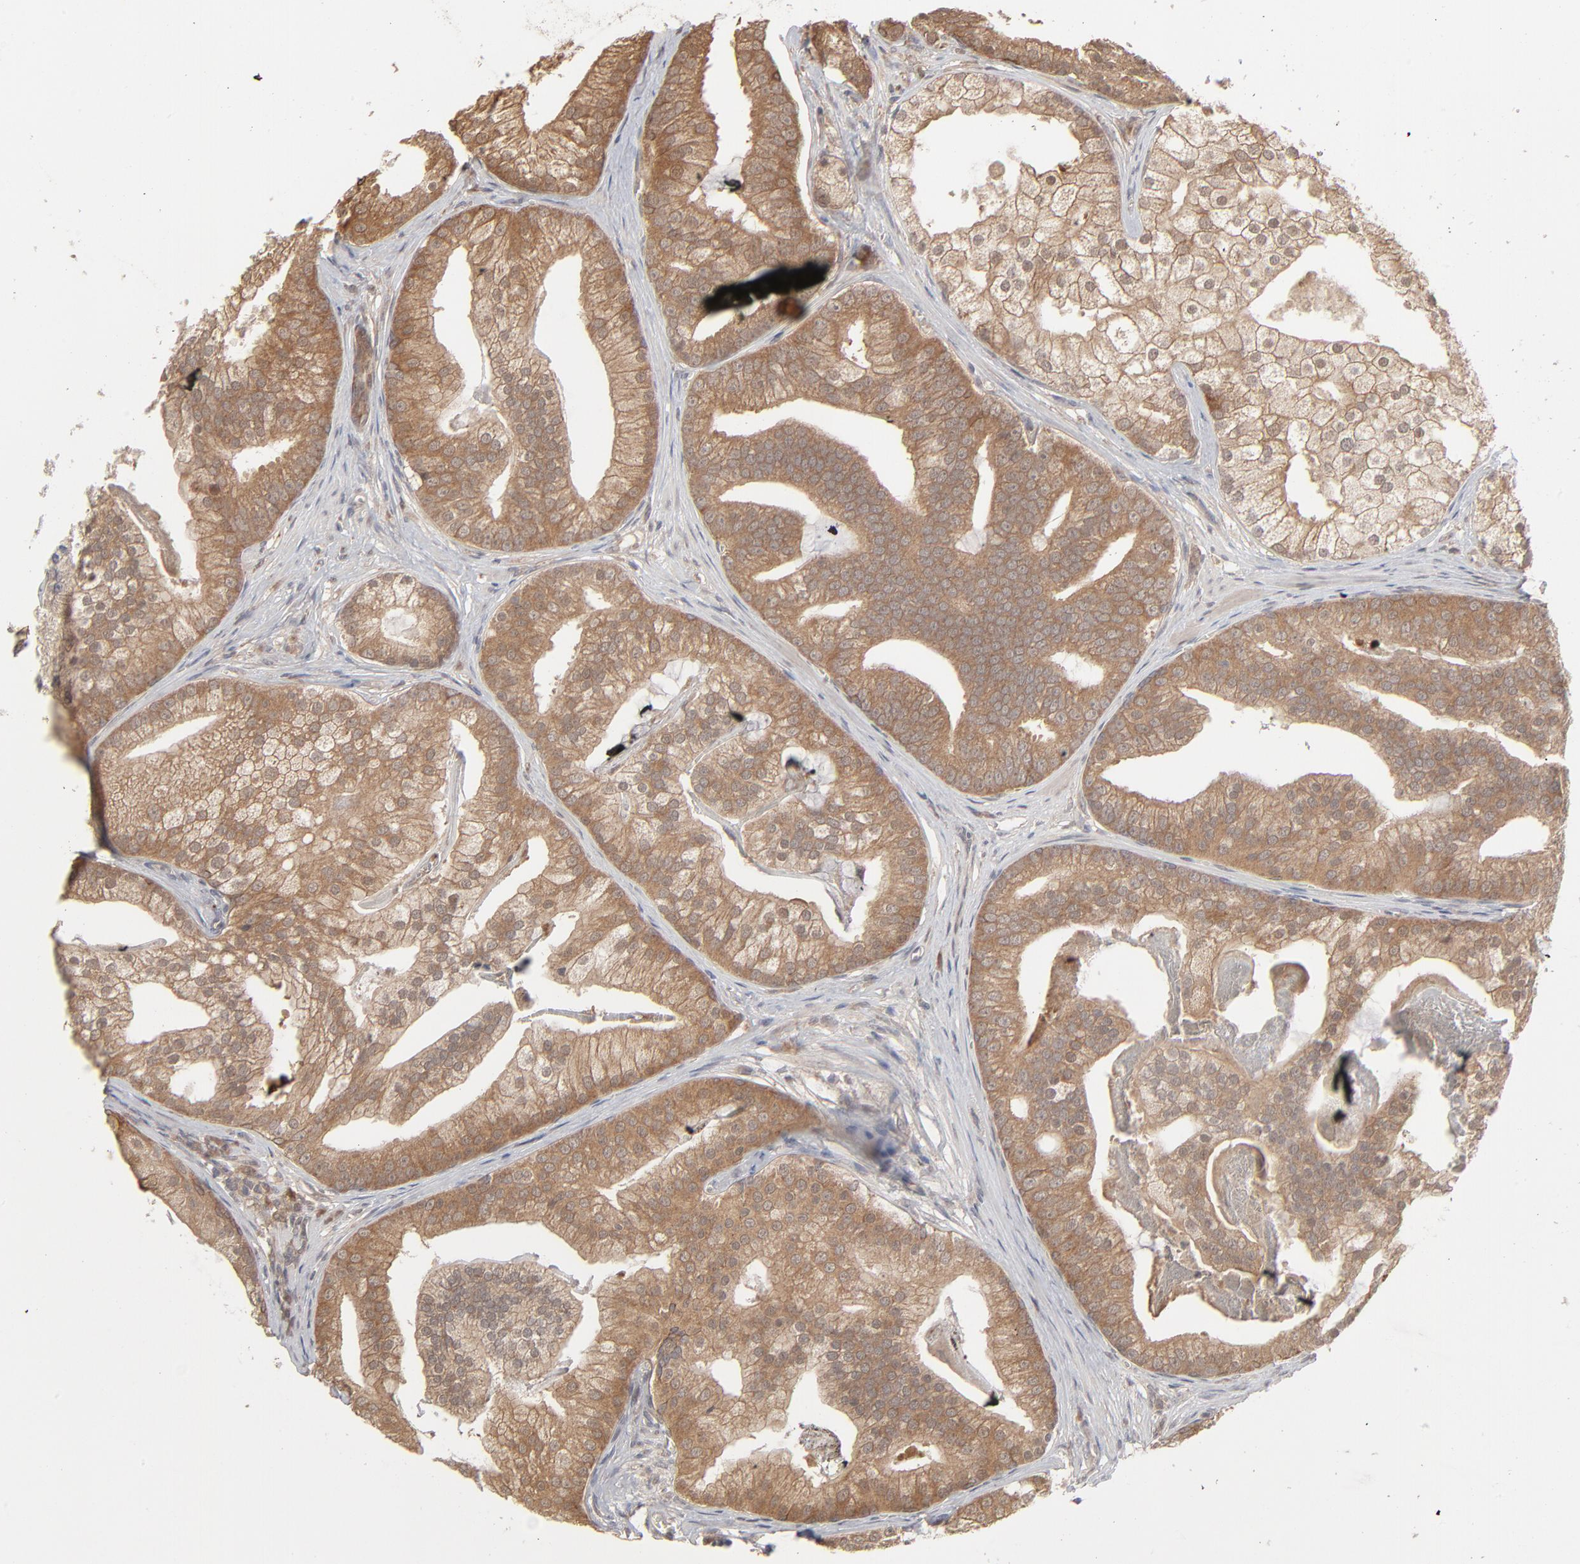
{"staining": {"intensity": "moderate", "quantity": ">75%", "location": "cytoplasmic/membranous"}, "tissue": "prostate cancer", "cell_type": "Tumor cells", "image_type": "cancer", "snomed": [{"axis": "morphology", "description": "Adenocarcinoma, Low grade"}, {"axis": "topography", "description": "Prostate"}], "caption": "Immunohistochemistry histopathology image of prostate cancer stained for a protein (brown), which shows medium levels of moderate cytoplasmic/membranous staining in about >75% of tumor cells.", "gene": "SCFD1", "patient": {"sex": "male", "age": 58}}